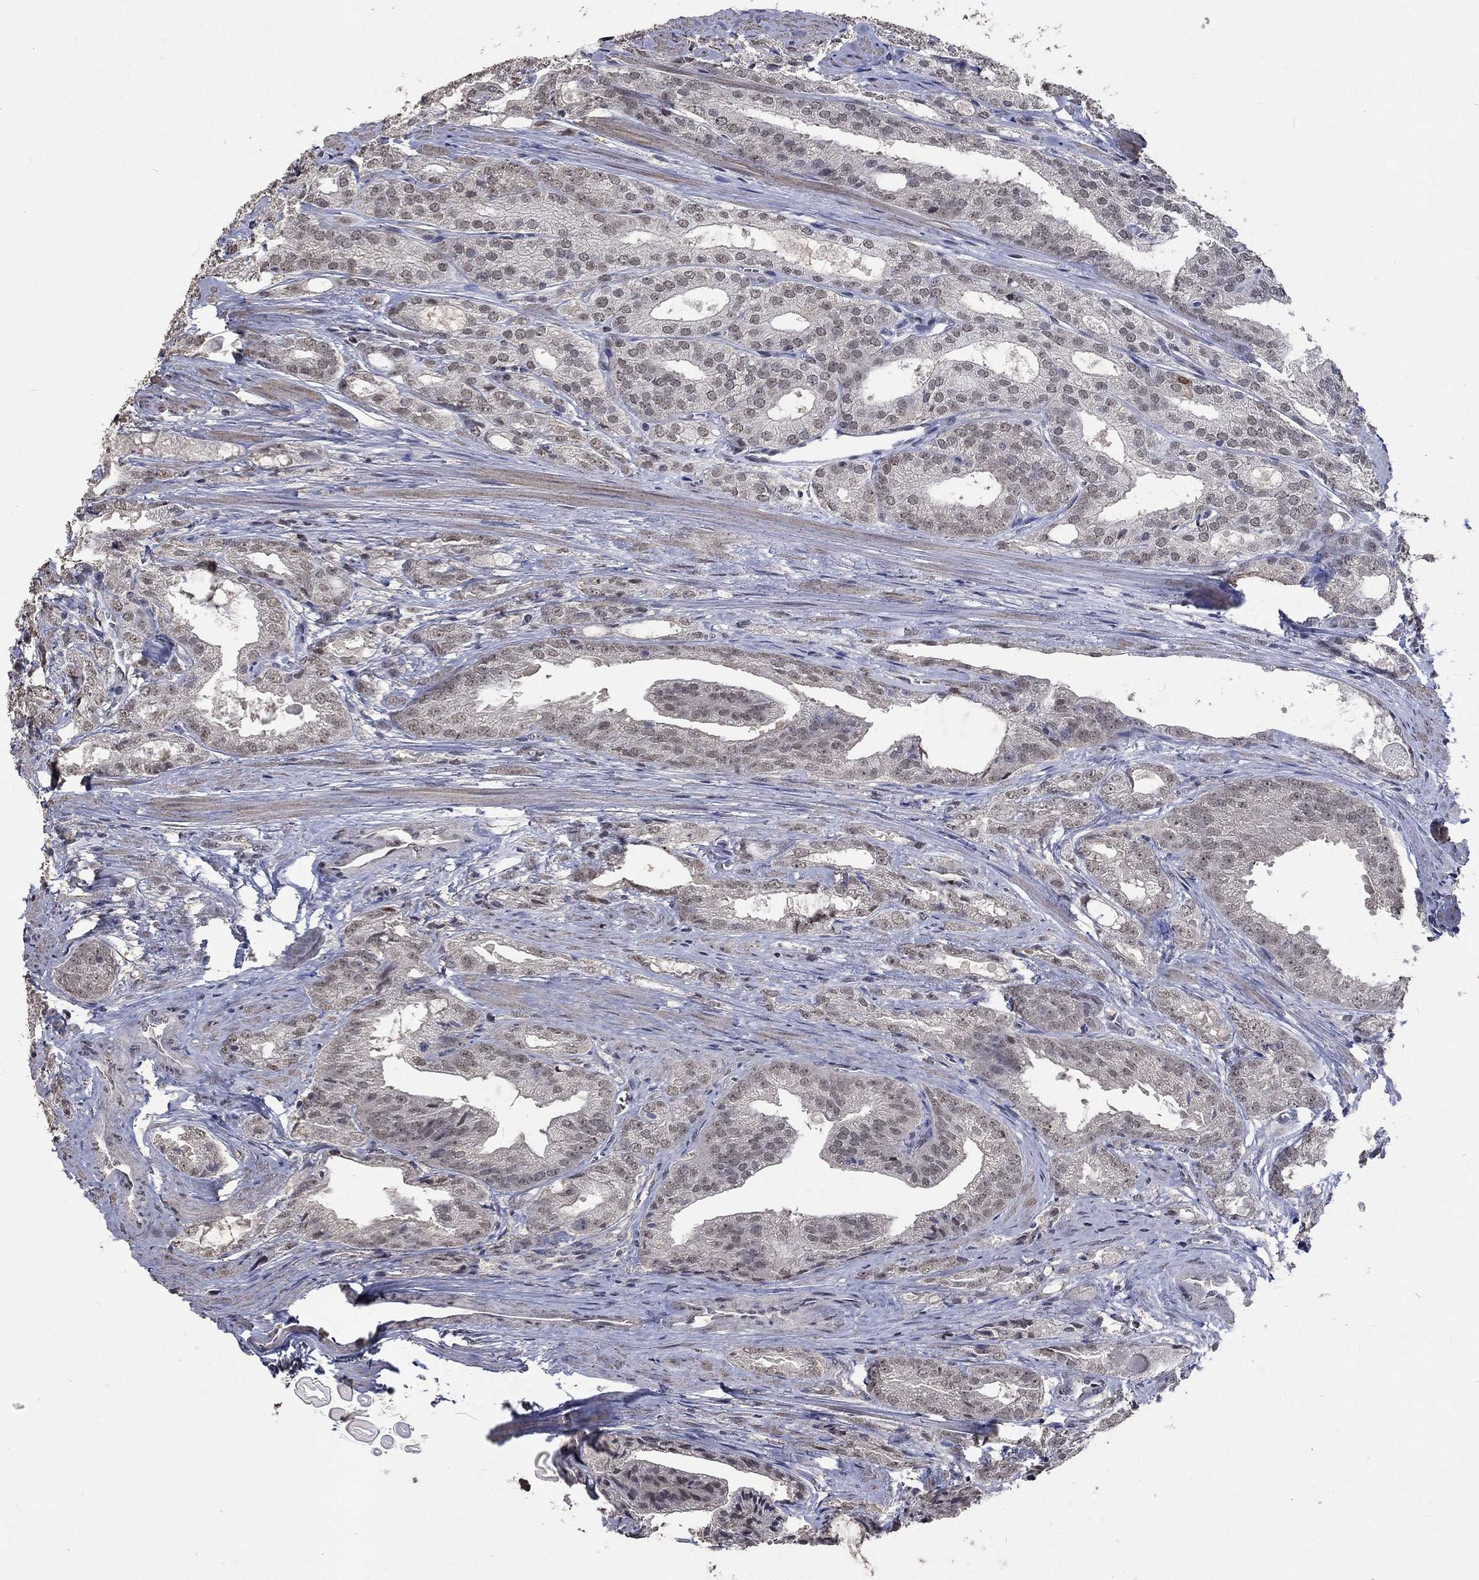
{"staining": {"intensity": "negative", "quantity": "none", "location": "none"}, "tissue": "prostate cancer", "cell_type": "Tumor cells", "image_type": "cancer", "snomed": [{"axis": "morphology", "description": "Adenocarcinoma, NOS"}, {"axis": "morphology", "description": "Adenocarcinoma, High grade"}, {"axis": "topography", "description": "Prostate"}], "caption": "Prostate cancer was stained to show a protein in brown. There is no significant staining in tumor cells.", "gene": "SPATA33", "patient": {"sex": "male", "age": 70}}